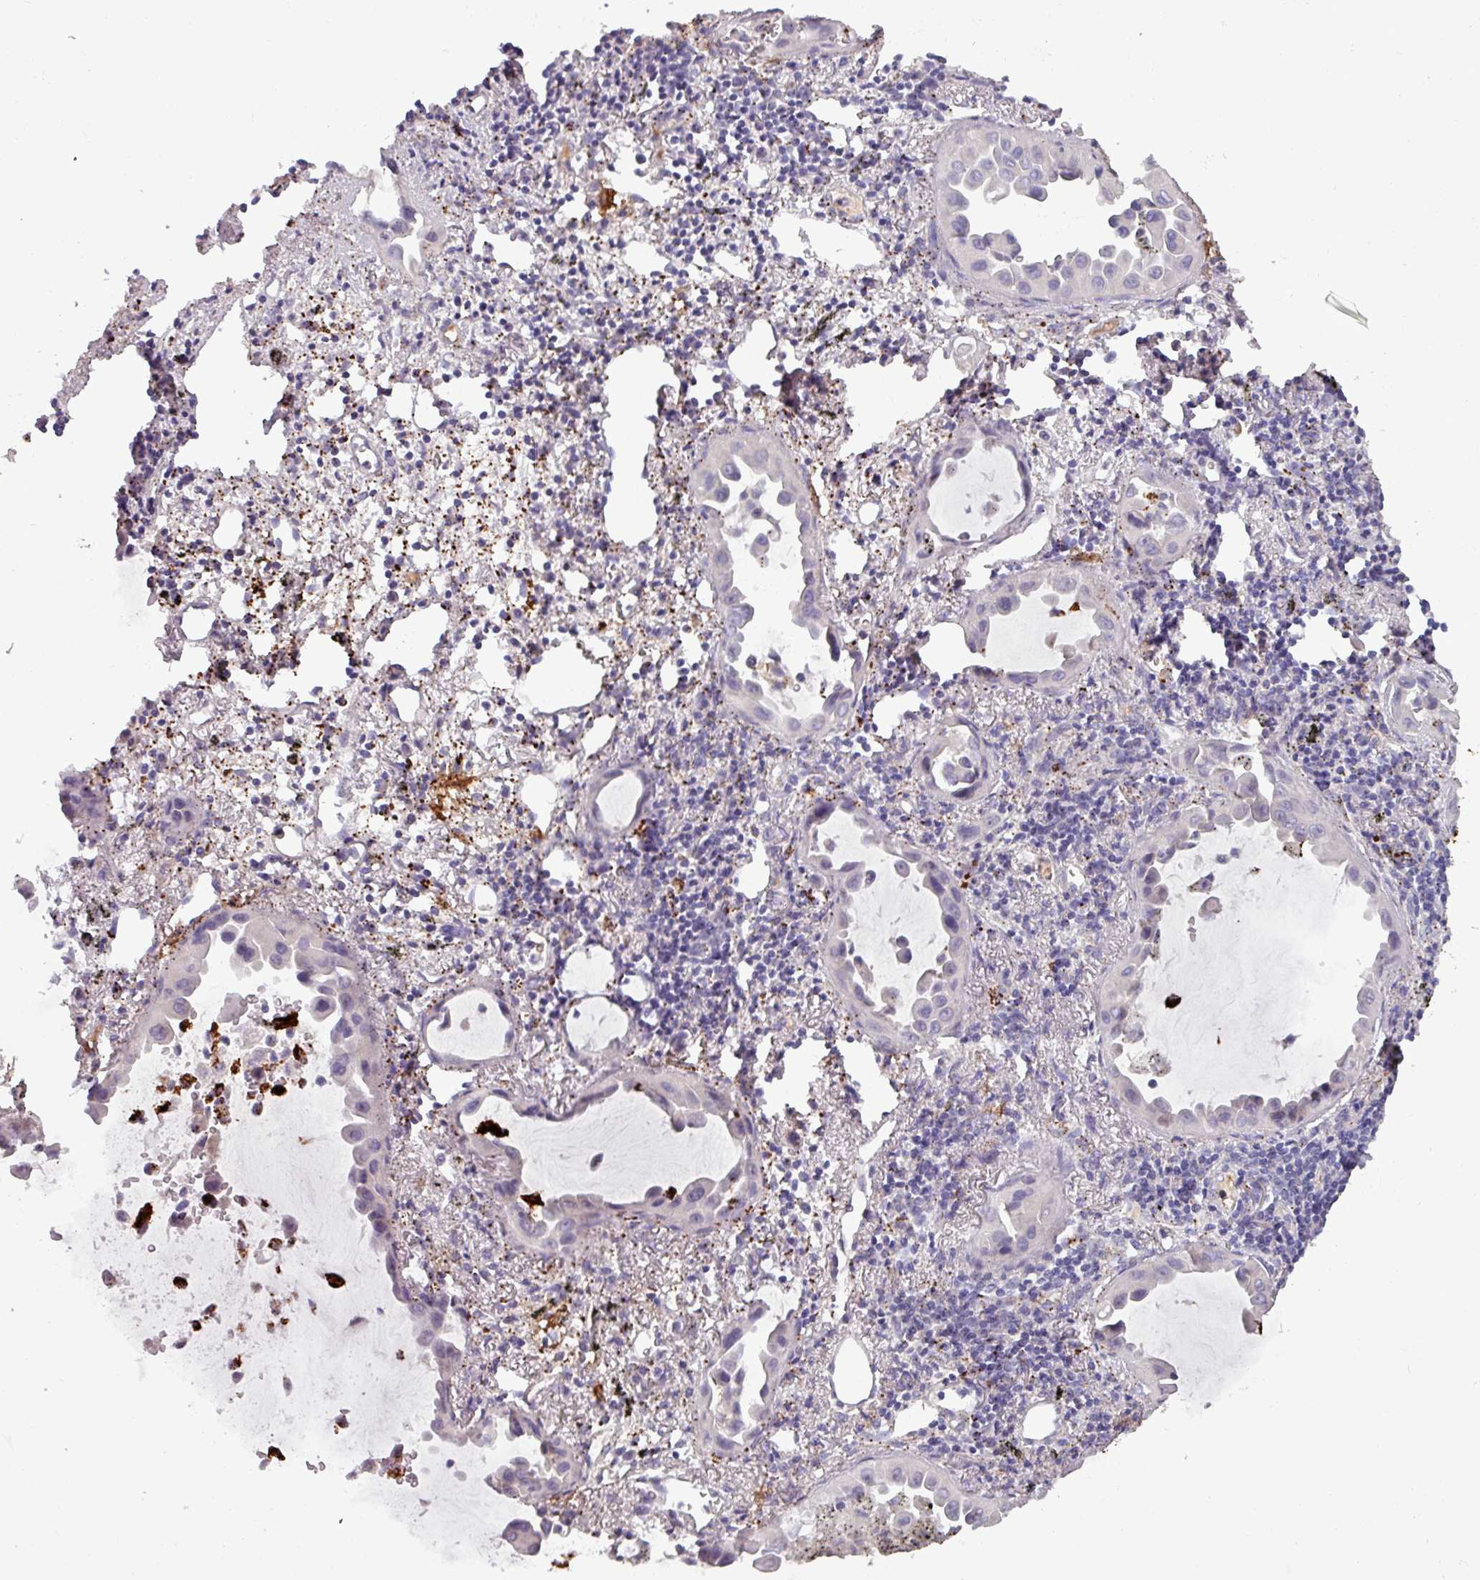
{"staining": {"intensity": "negative", "quantity": "none", "location": "none"}, "tissue": "lung cancer", "cell_type": "Tumor cells", "image_type": "cancer", "snomed": [{"axis": "morphology", "description": "Adenocarcinoma, NOS"}, {"axis": "topography", "description": "Lung"}], "caption": "A histopathology image of lung cancer stained for a protein demonstrates no brown staining in tumor cells.", "gene": "PLIN2", "patient": {"sex": "male", "age": 68}}